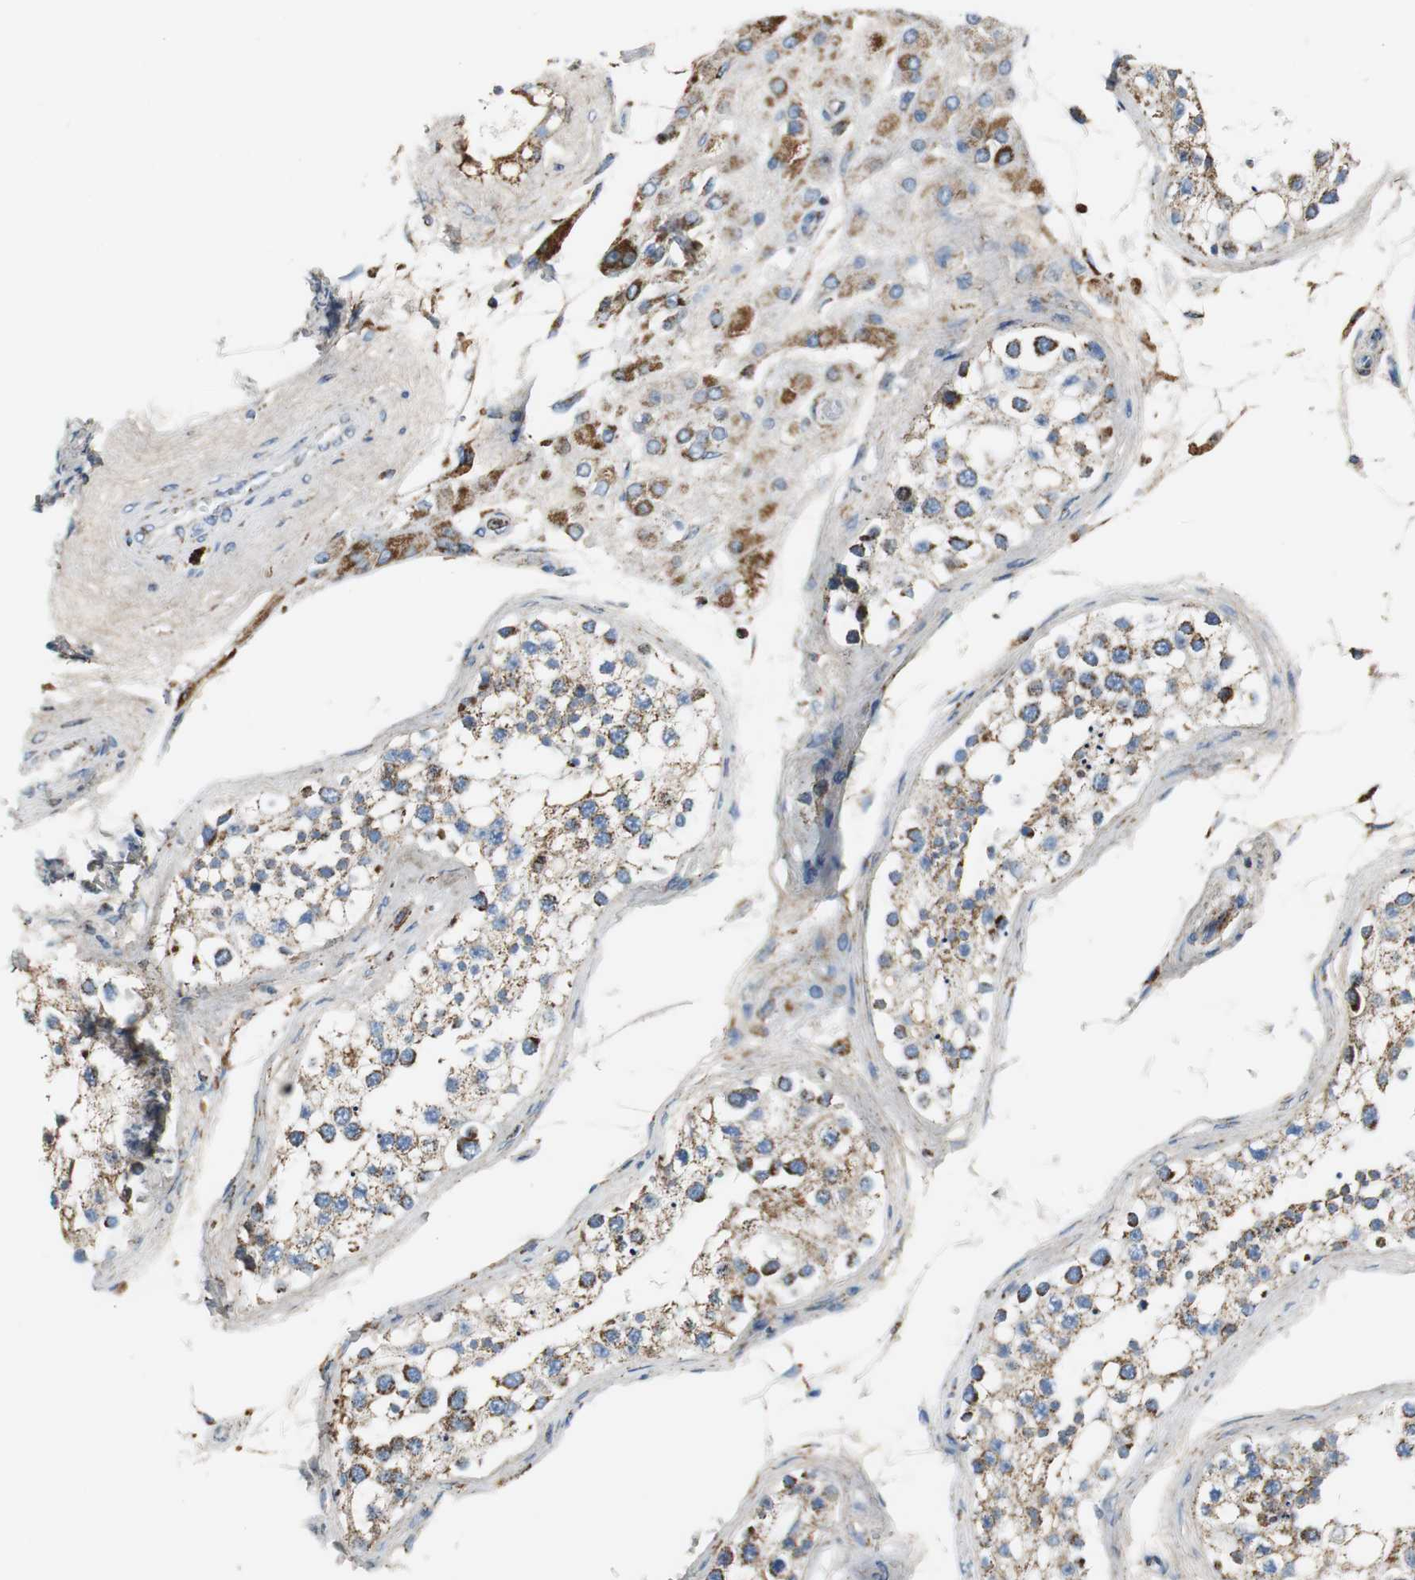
{"staining": {"intensity": "strong", "quantity": "25%-75%", "location": "cytoplasmic/membranous"}, "tissue": "testis", "cell_type": "Cells in seminiferous ducts", "image_type": "normal", "snomed": [{"axis": "morphology", "description": "Normal tissue, NOS"}, {"axis": "topography", "description": "Testis"}], "caption": "Protein analysis of normal testis exhibits strong cytoplasmic/membranous positivity in about 25%-75% of cells in seminiferous ducts. (Stains: DAB (3,3'-diaminobenzidine) in brown, nuclei in blue, Microscopy: brightfield microscopy at high magnification).", "gene": "C1QTNF7", "patient": {"sex": "male", "age": 68}}